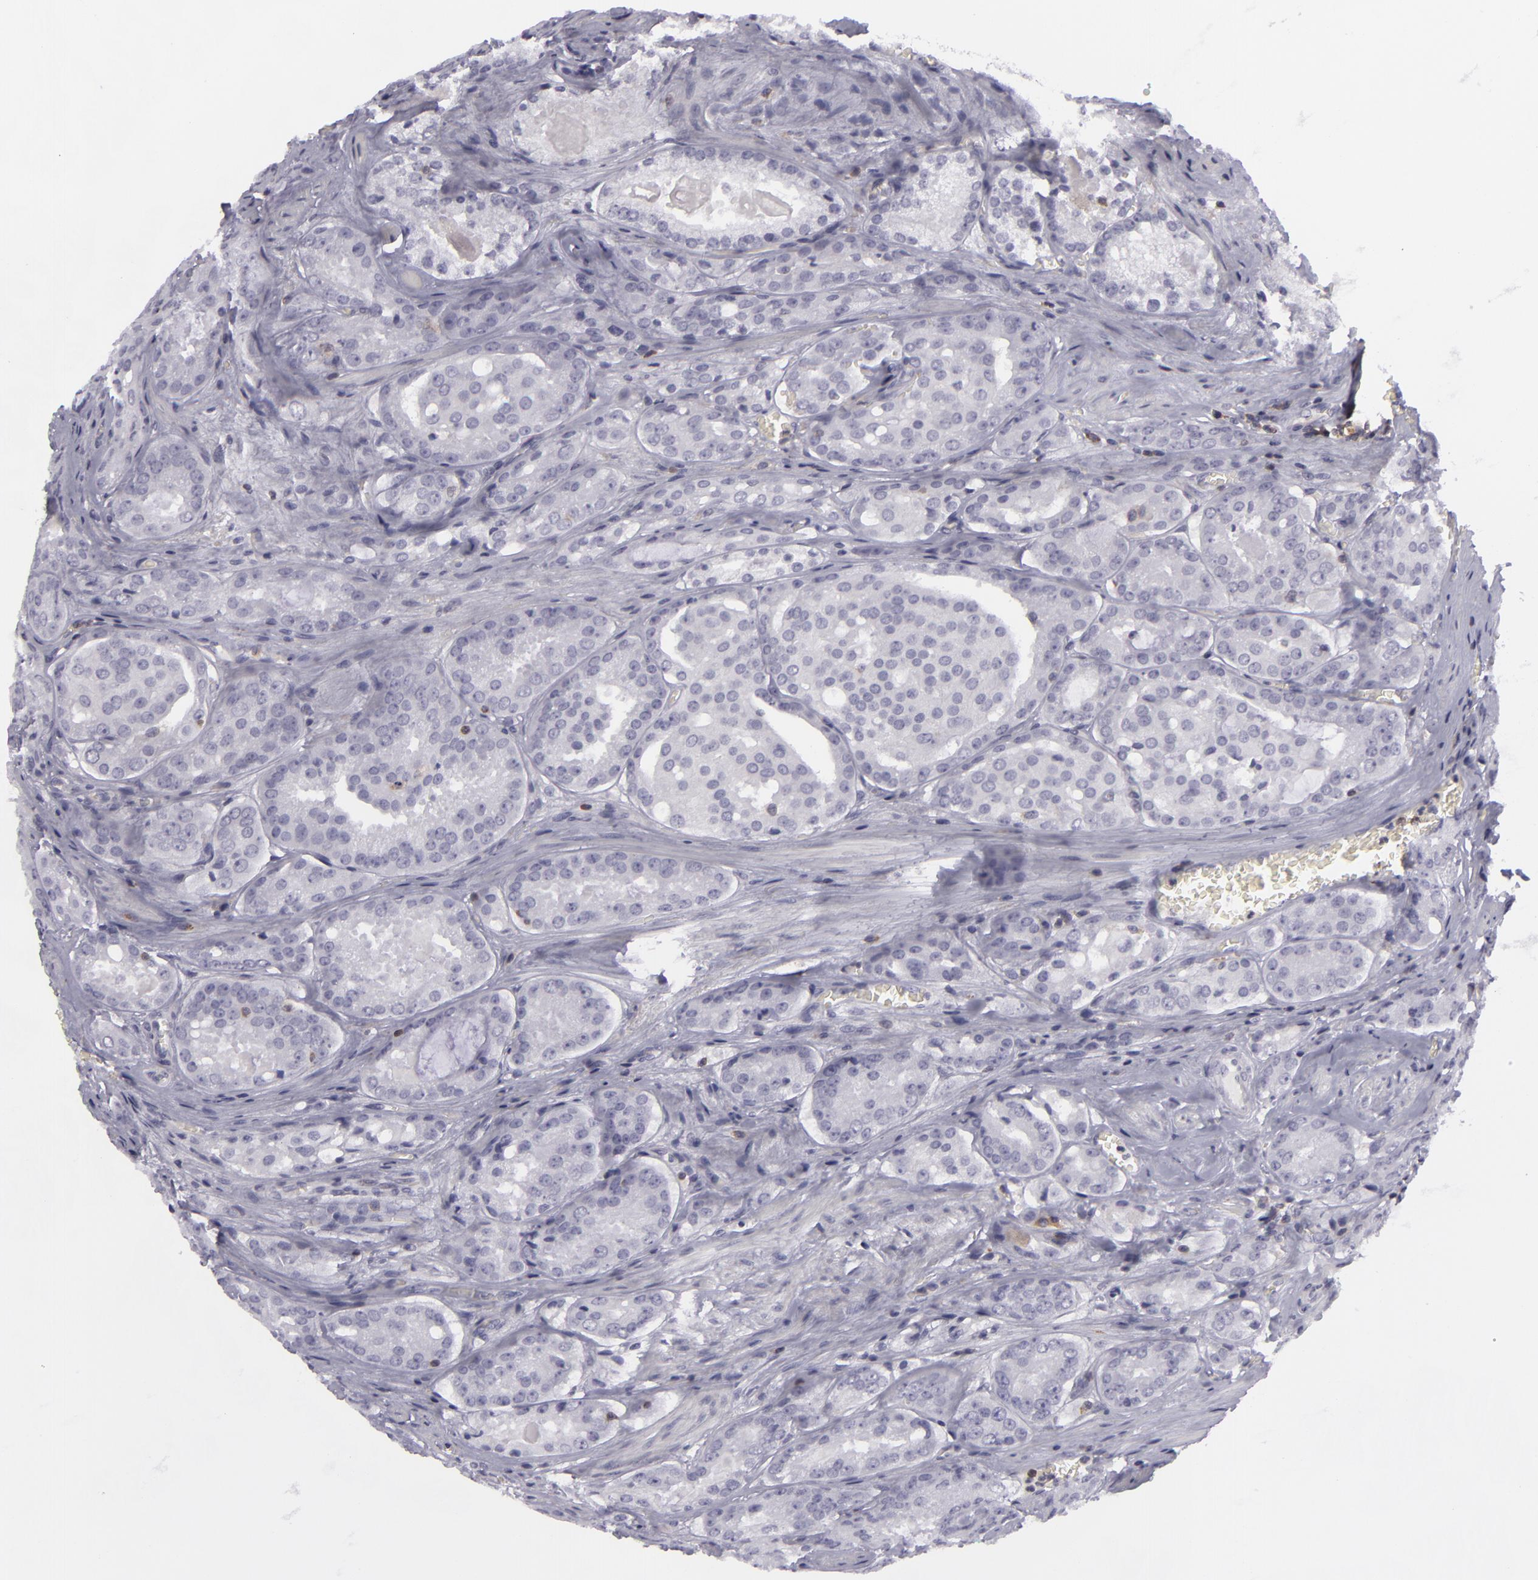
{"staining": {"intensity": "negative", "quantity": "none", "location": "none"}, "tissue": "prostate cancer", "cell_type": "Tumor cells", "image_type": "cancer", "snomed": [{"axis": "morphology", "description": "Adenocarcinoma, Medium grade"}, {"axis": "topography", "description": "Prostate"}], "caption": "Immunohistochemical staining of human prostate cancer (medium-grade adenocarcinoma) reveals no significant expression in tumor cells.", "gene": "KCNAB2", "patient": {"sex": "male", "age": 60}}